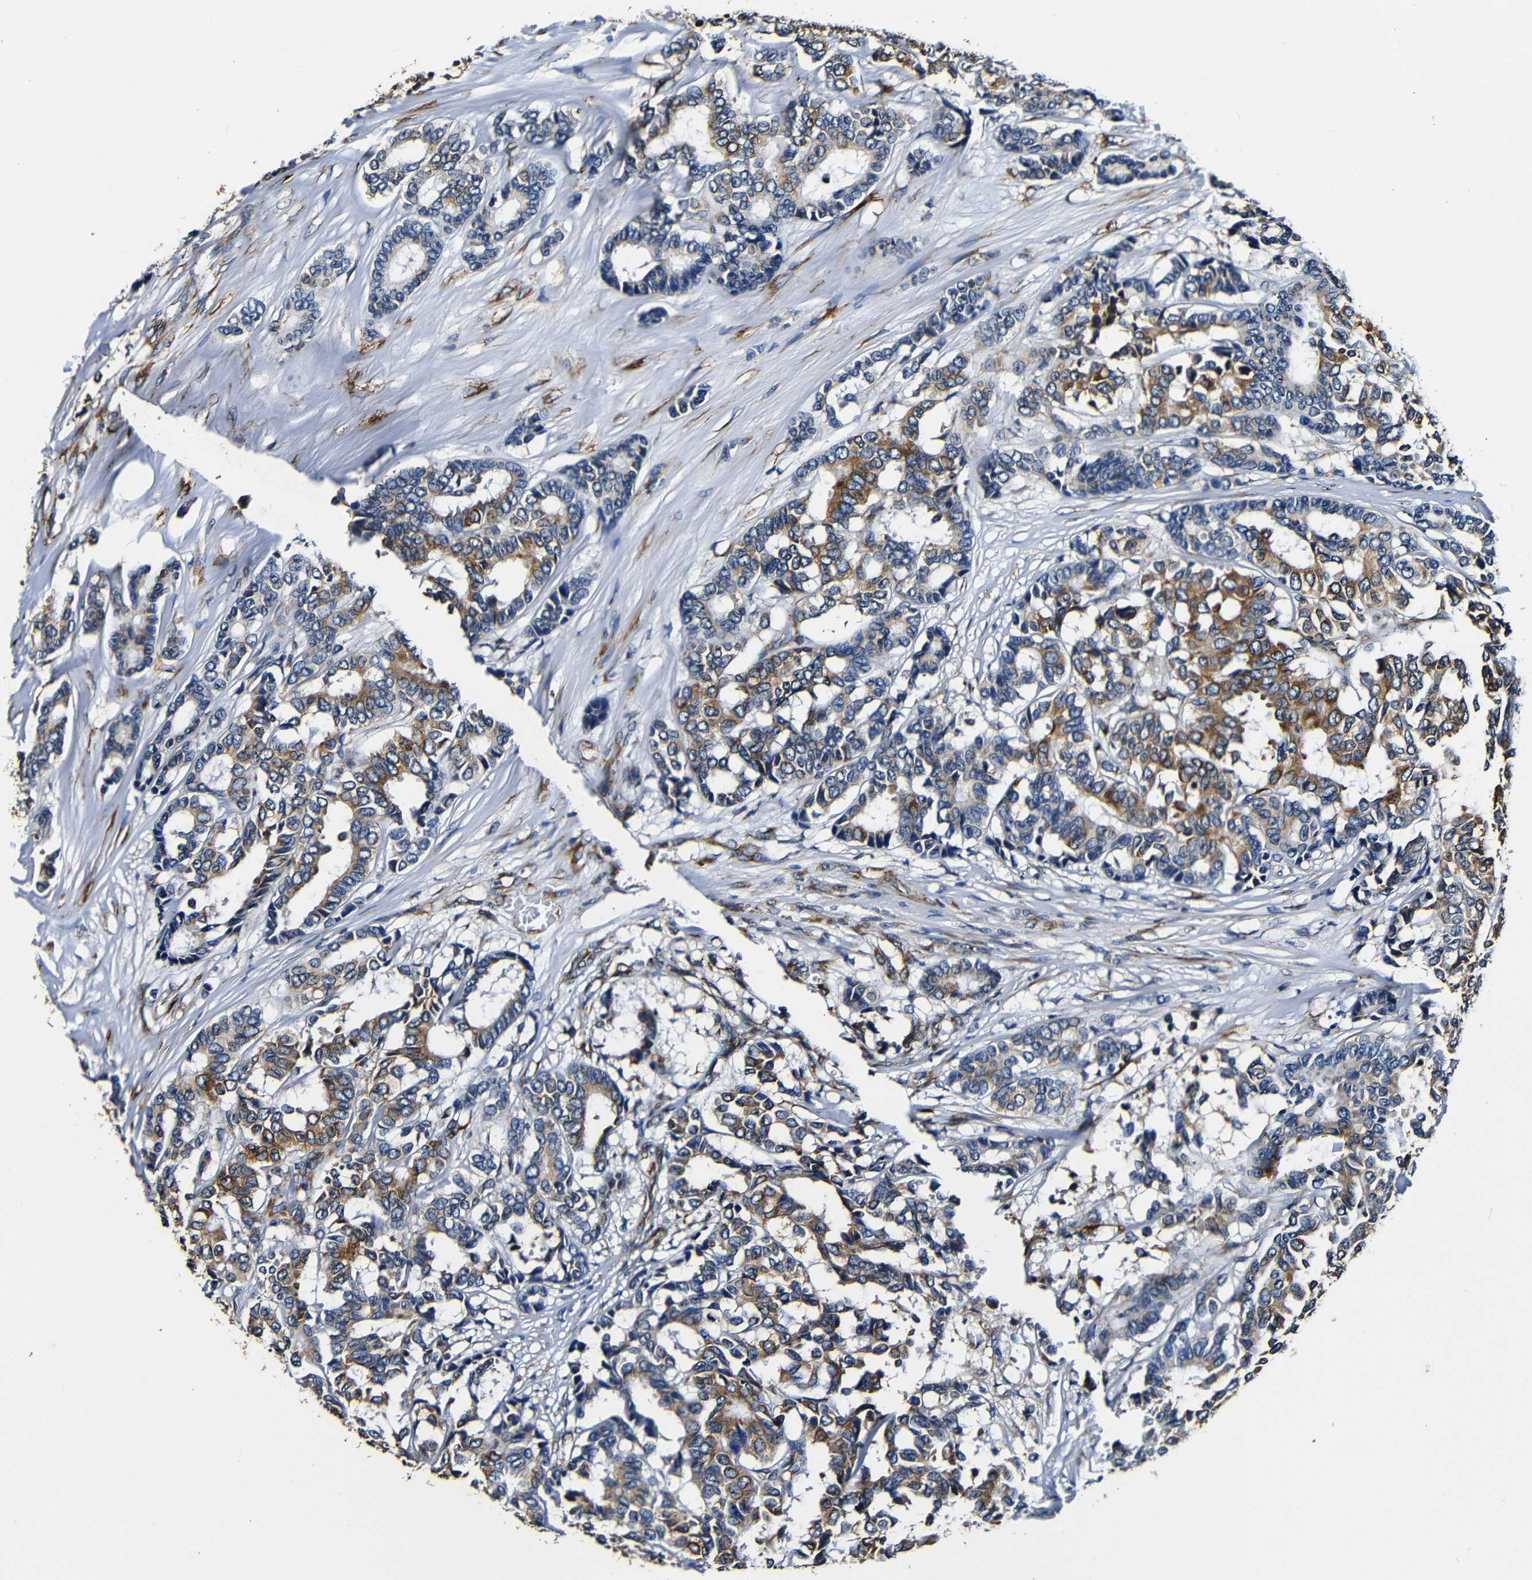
{"staining": {"intensity": "moderate", "quantity": ">75%", "location": "cytoplasmic/membranous"}, "tissue": "breast cancer", "cell_type": "Tumor cells", "image_type": "cancer", "snomed": [{"axis": "morphology", "description": "Duct carcinoma"}, {"axis": "topography", "description": "Breast"}], "caption": "Immunohistochemistry photomicrograph of human breast cancer stained for a protein (brown), which displays medium levels of moderate cytoplasmic/membranous staining in approximately >75% of tumor cells.", "gene": "RRBP1", "patient": {"sex": "female", "age": 87}}